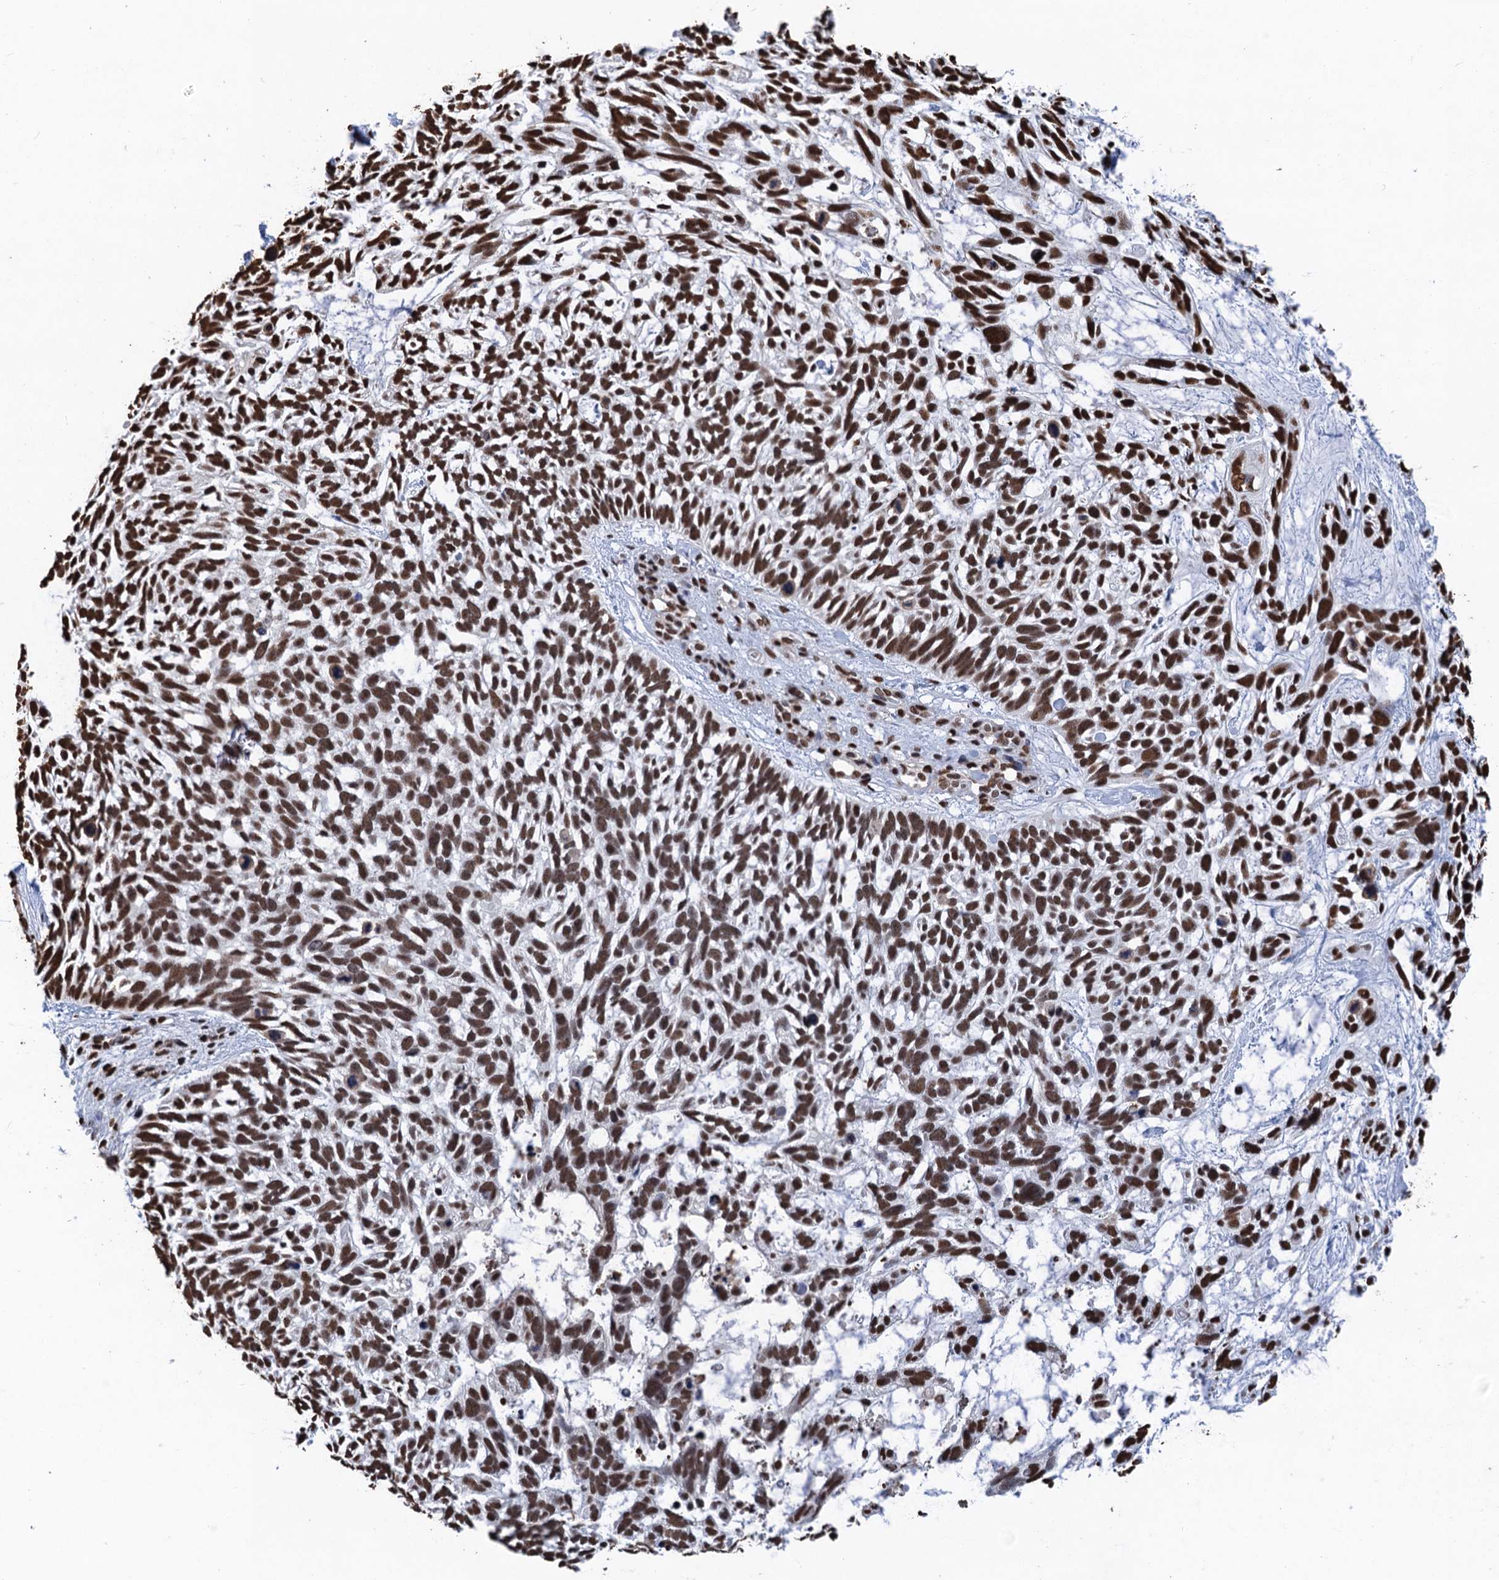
{"staining": {"intensity": "strong", "quantity": ">75%", "location": "nuclear"}, "tissue": "skin cancer", "cell_type": "Tumor cells", "image_type": "cancer", "snomed": [{"axis": "morphology", "description": "Basal cell carcinoma"}, {"axis": "topography", "description": "Skin"}], "caption": "There is high levels of strong nuclear positivity in tumor cells of skin basal cell carcinoma, as demonstrated by immunohistochemical staining (brown color).", "gene": "UBA2", "patient": {"sex": "male", "age": 88}}